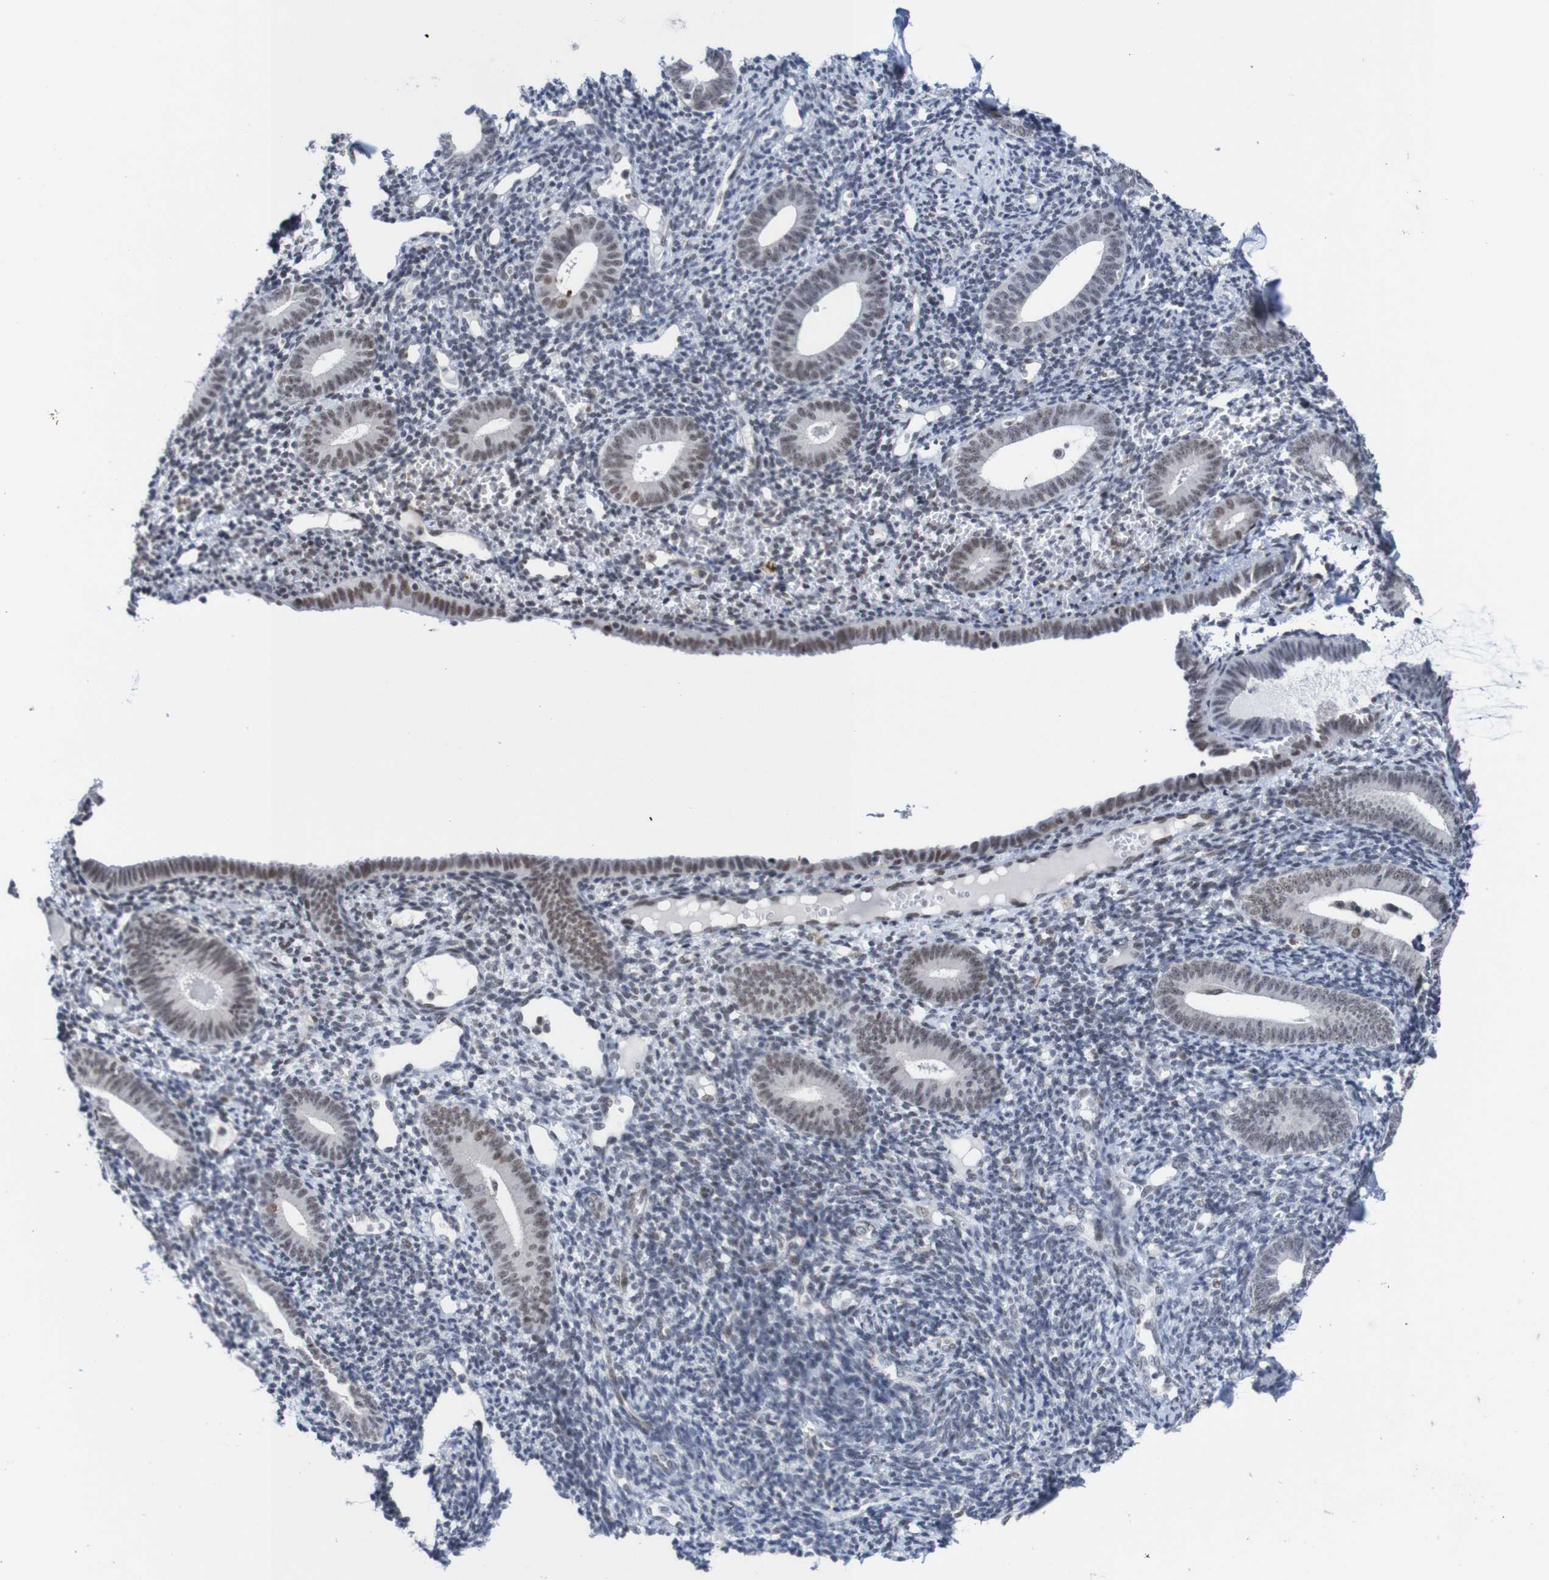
{"staining": {"intensity": "negative", "quantity": "none", "location": "none"}, "tissue": "endometrium", "cell_type": "Cells in endometrial stroma", "image_type": "normal", "snomed": [{"axis": "morphology", "description": "Normal tissue, NOS"}, {"axis": "topography", "description": "Endometrium"}], "caption": "High power microscopy histopathology image of an IHC photomicrograph of normal endometrium, revealing no significant expression in cells in endometrial stroma.", "gene": "CDC5L", "patient": {"sex": "female", "age": 50}}